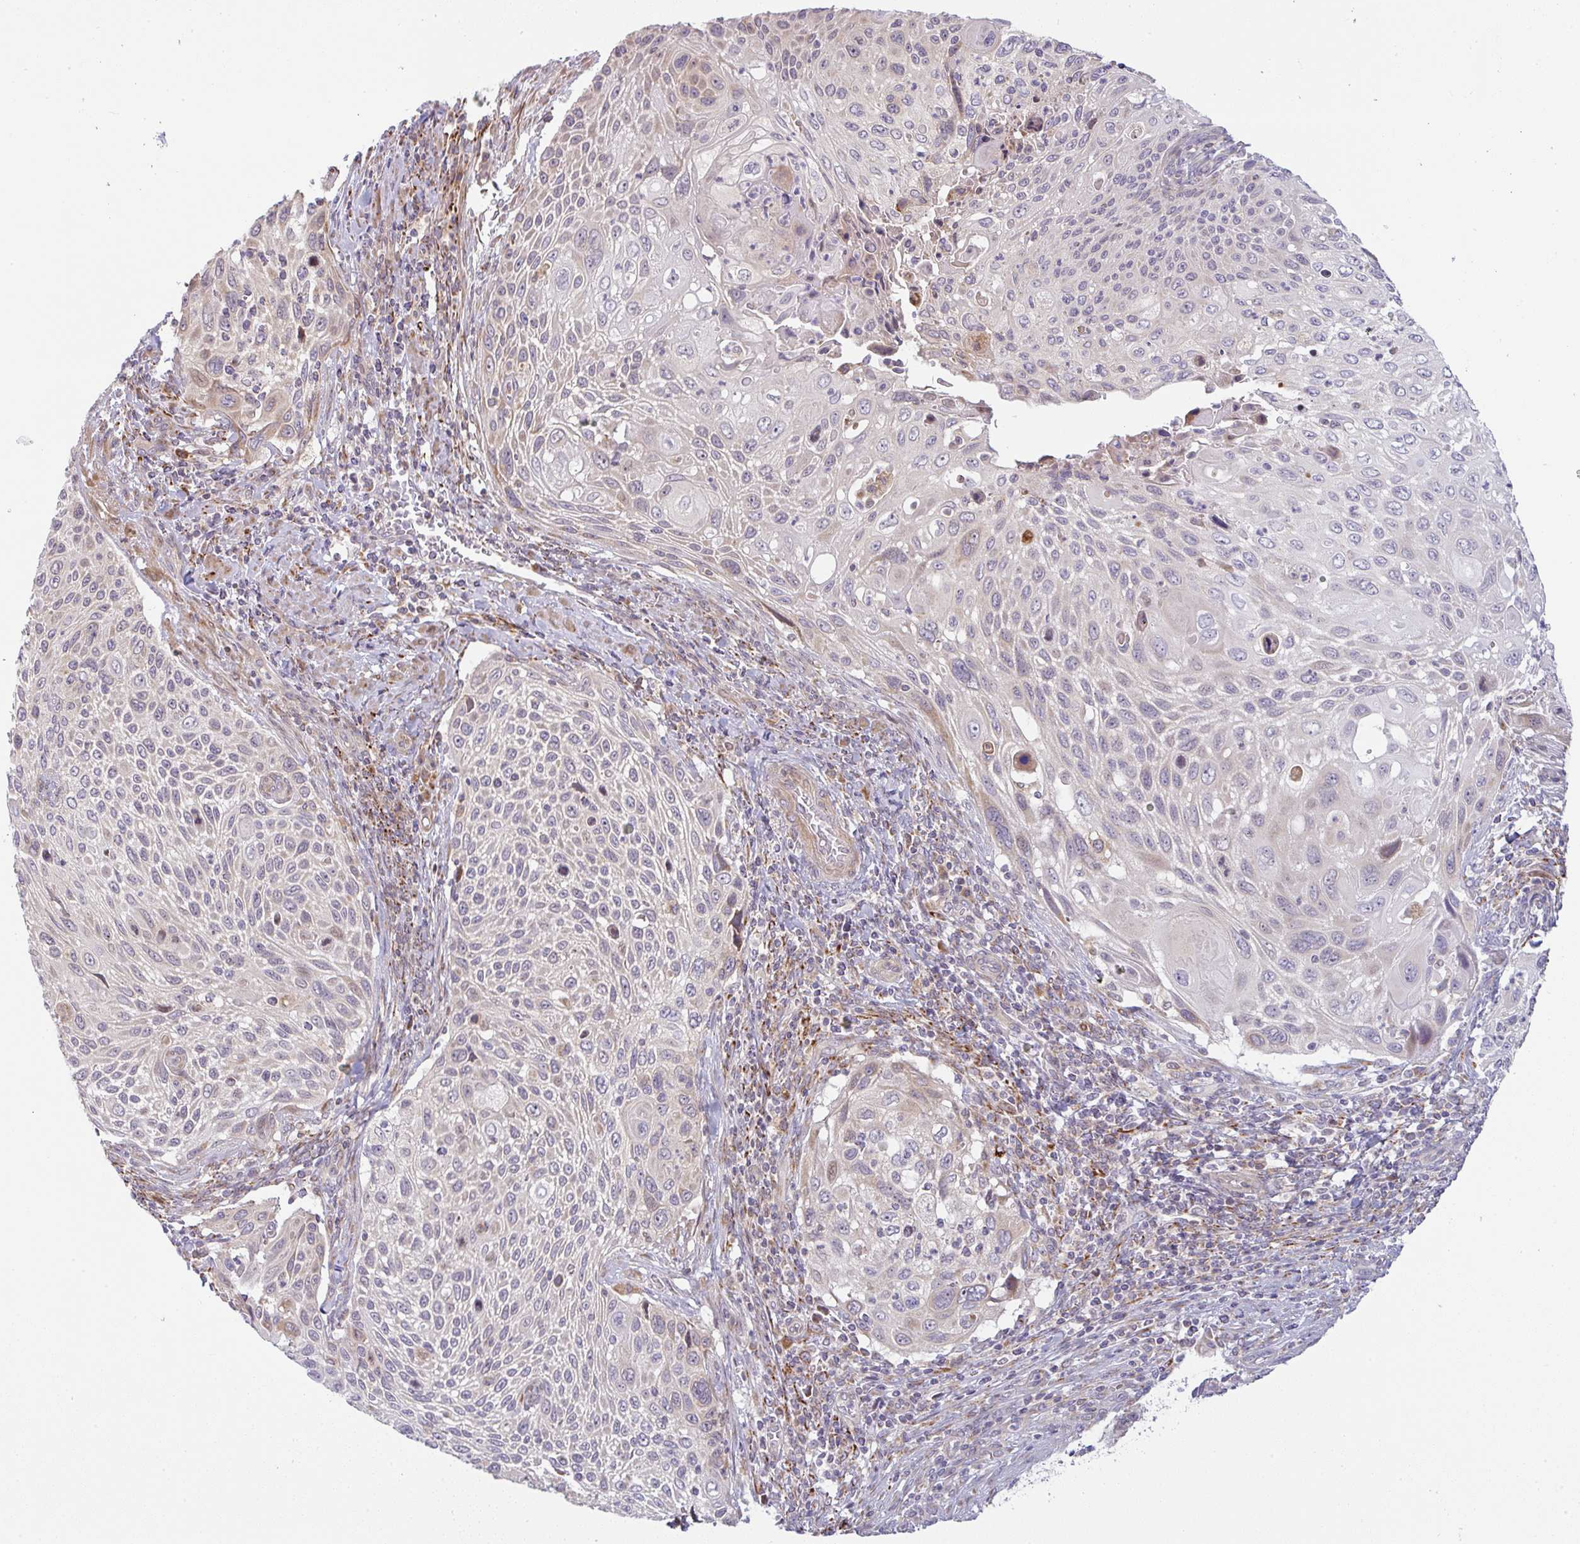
{"staining": {"intensity": "moderate", "quantity": "<25%", "location": "cytoplasmic/membranous"}, "tissue": "cervical cancer", "cell_type": "Tumor cells", "image_type": "cancer", "snomed": [{"axis": "morphology", "description": "Squamous cell carcinoma, NOS"}, {"axis": "topography", "description": "Cervix"}], "caption": "High-power microscopy captured an immunohistochemistry (IHC) image of squamous cell carcinoma (cervical), revealing moderate cytoplasmic/membranous positivity in approximately <25% of tumor cells.", "gene": "MOB1A", "patient": {"sex": "female", "age": 70}}